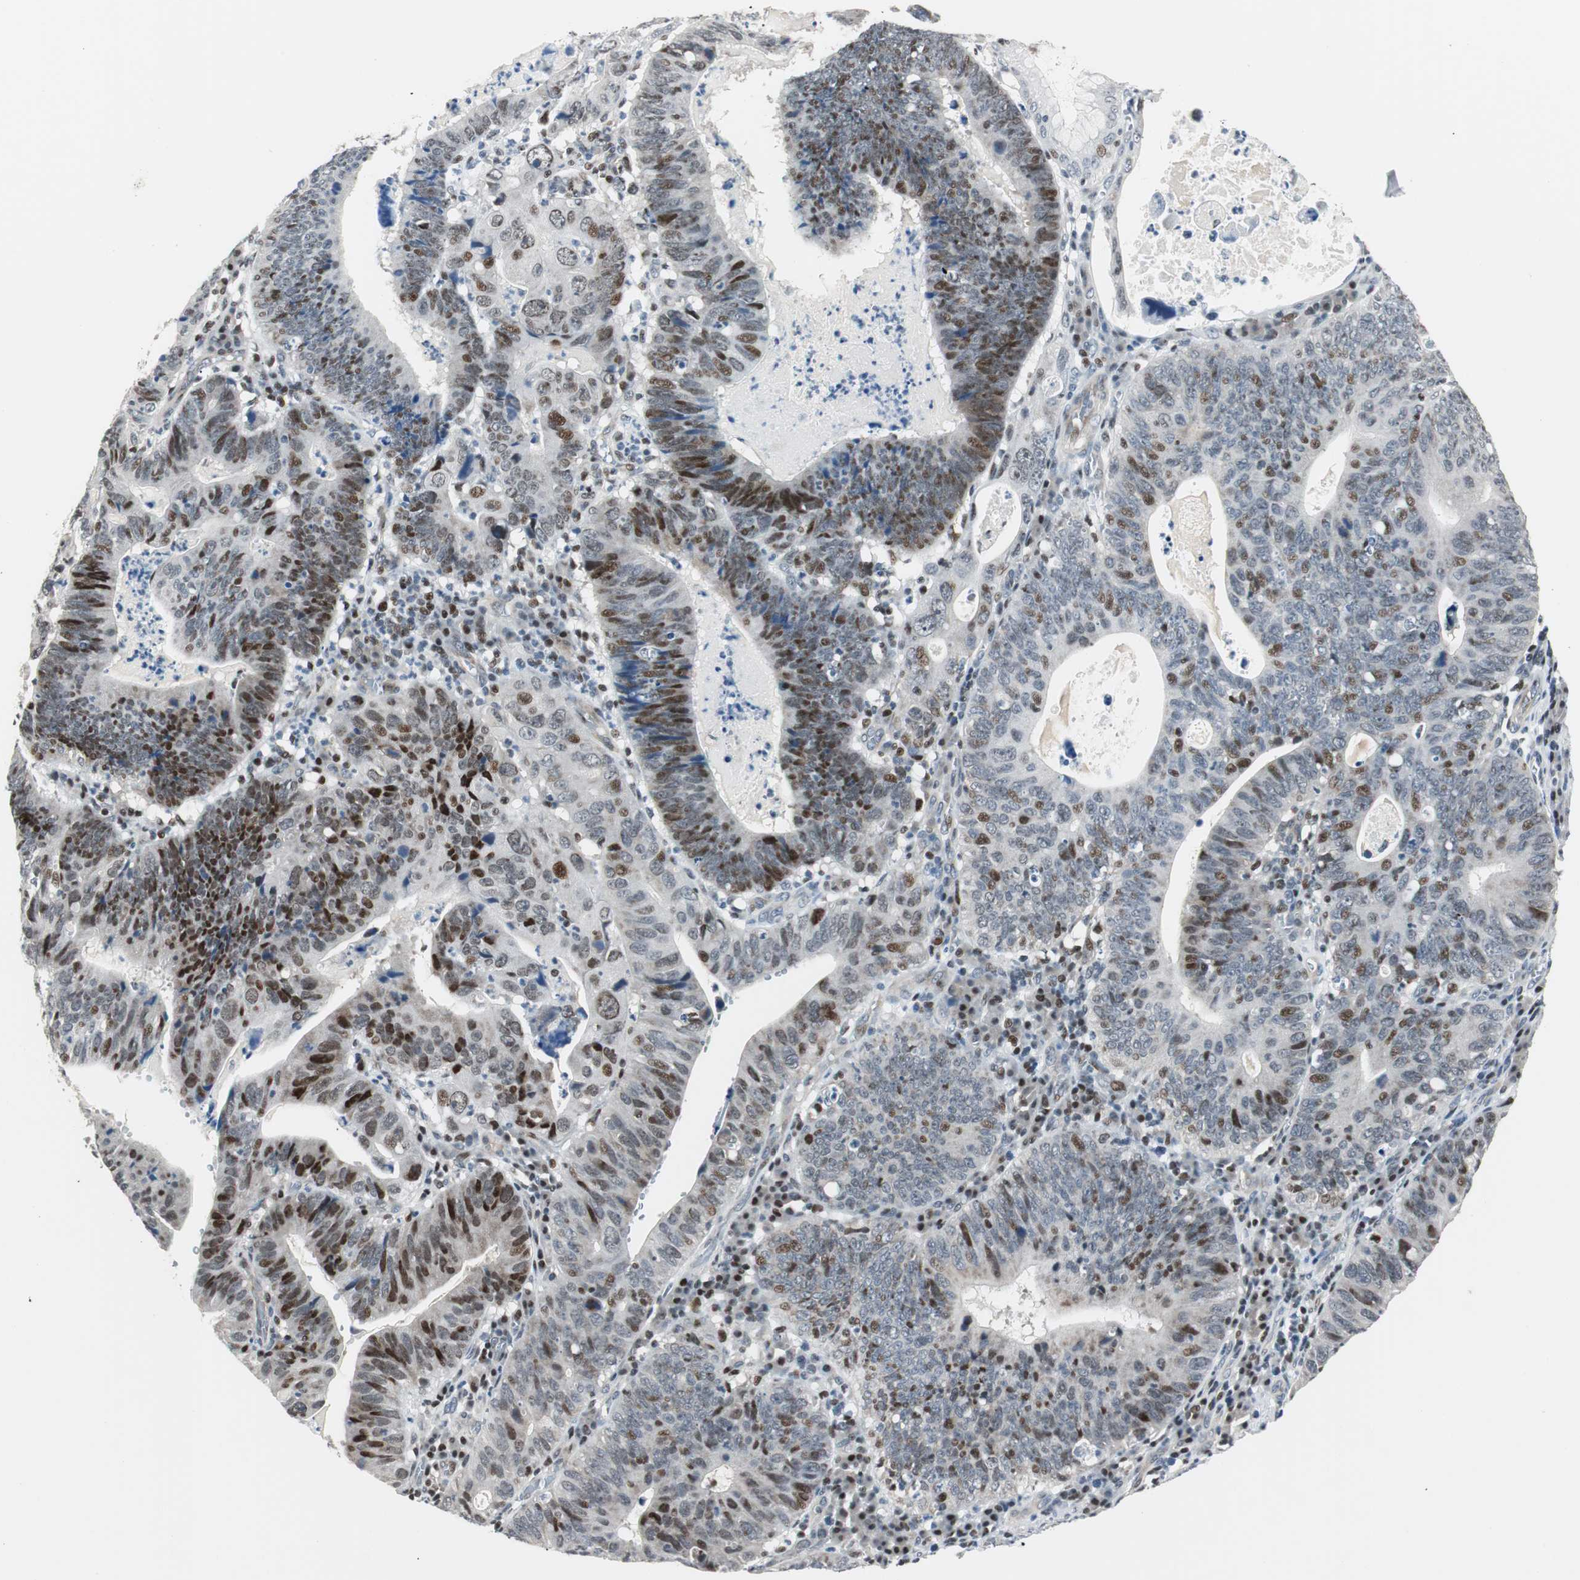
{"staining": {"intensity": "moderate", "quantity": "25%-75%", "location": "nuclear"}, "tissue": "stomach cancer", "cell_type": "Tumor cells", "image_type": "cancer", "snomed": [{"axis": "morphology", "description": "Adenocarcinoma, NOS"}, {"axis": "topography", "description": "Stomach"}], "caption": "Stomach cancer stained with a brown dye displays moderate nuclear positive positivity in about 25%-75% of tumor cells.", "gene": "RAD1", "patient": {"sex": "male", "age": 59}}